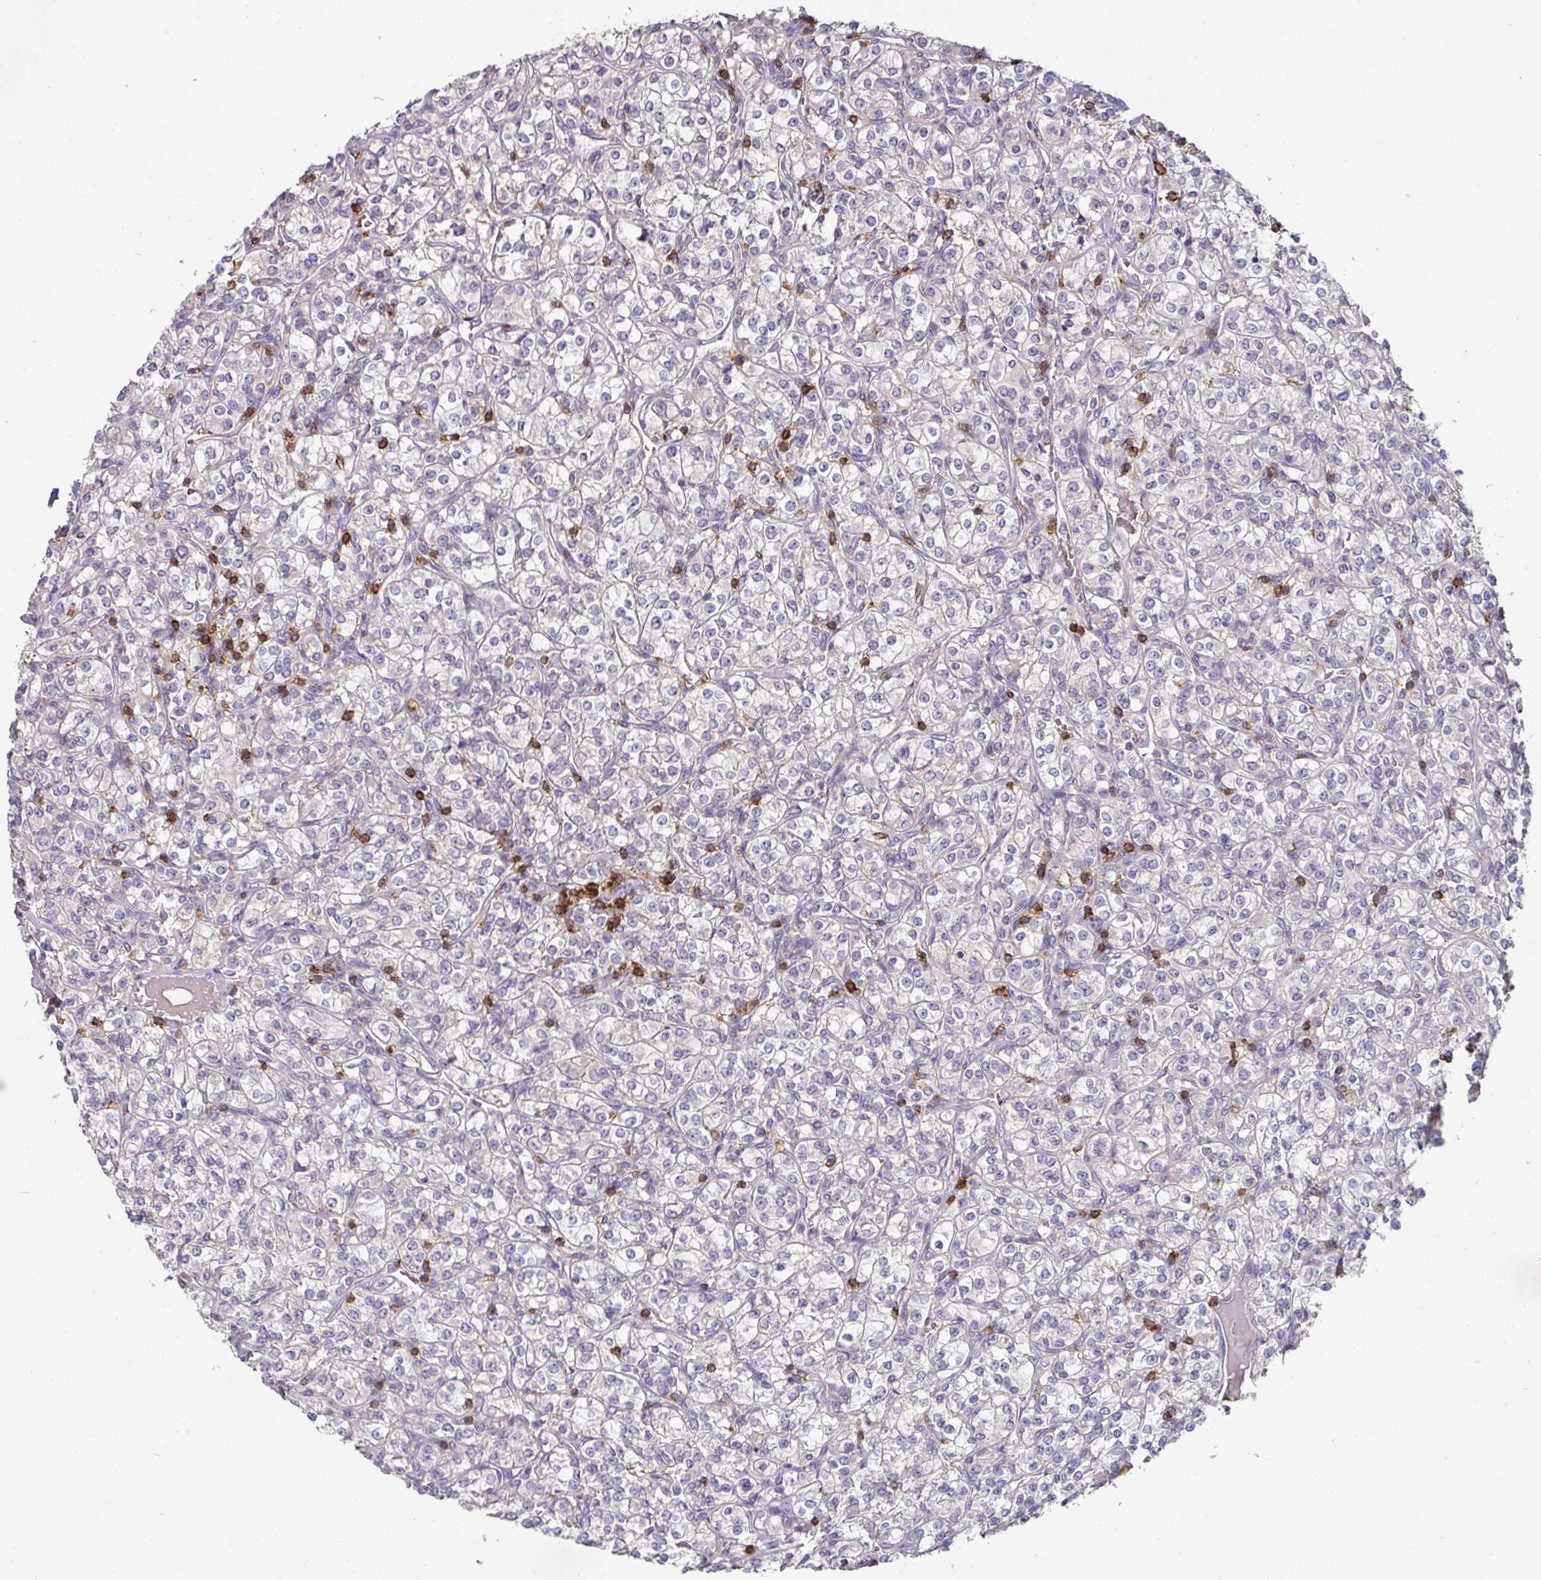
{"staining": {"intensity": "negative", "quantity": "none", "location": "none"}, "tissue": "renal cancer", "cell_type": "Tumor cells", "image_type": "cancer", "snomed": [{"axis": "morphology", "description": "Adenocarcinoma, NOS"}, {"axis": "topography", "description": "Kidney"}], "caption": "Renal cancer (adenocarcinoma) stained for a protein using immunohistochemistry (IHC) displays no expression tumor cells.", "gene": "CD3G", "patient": {"sex": "male", "age": 77}}